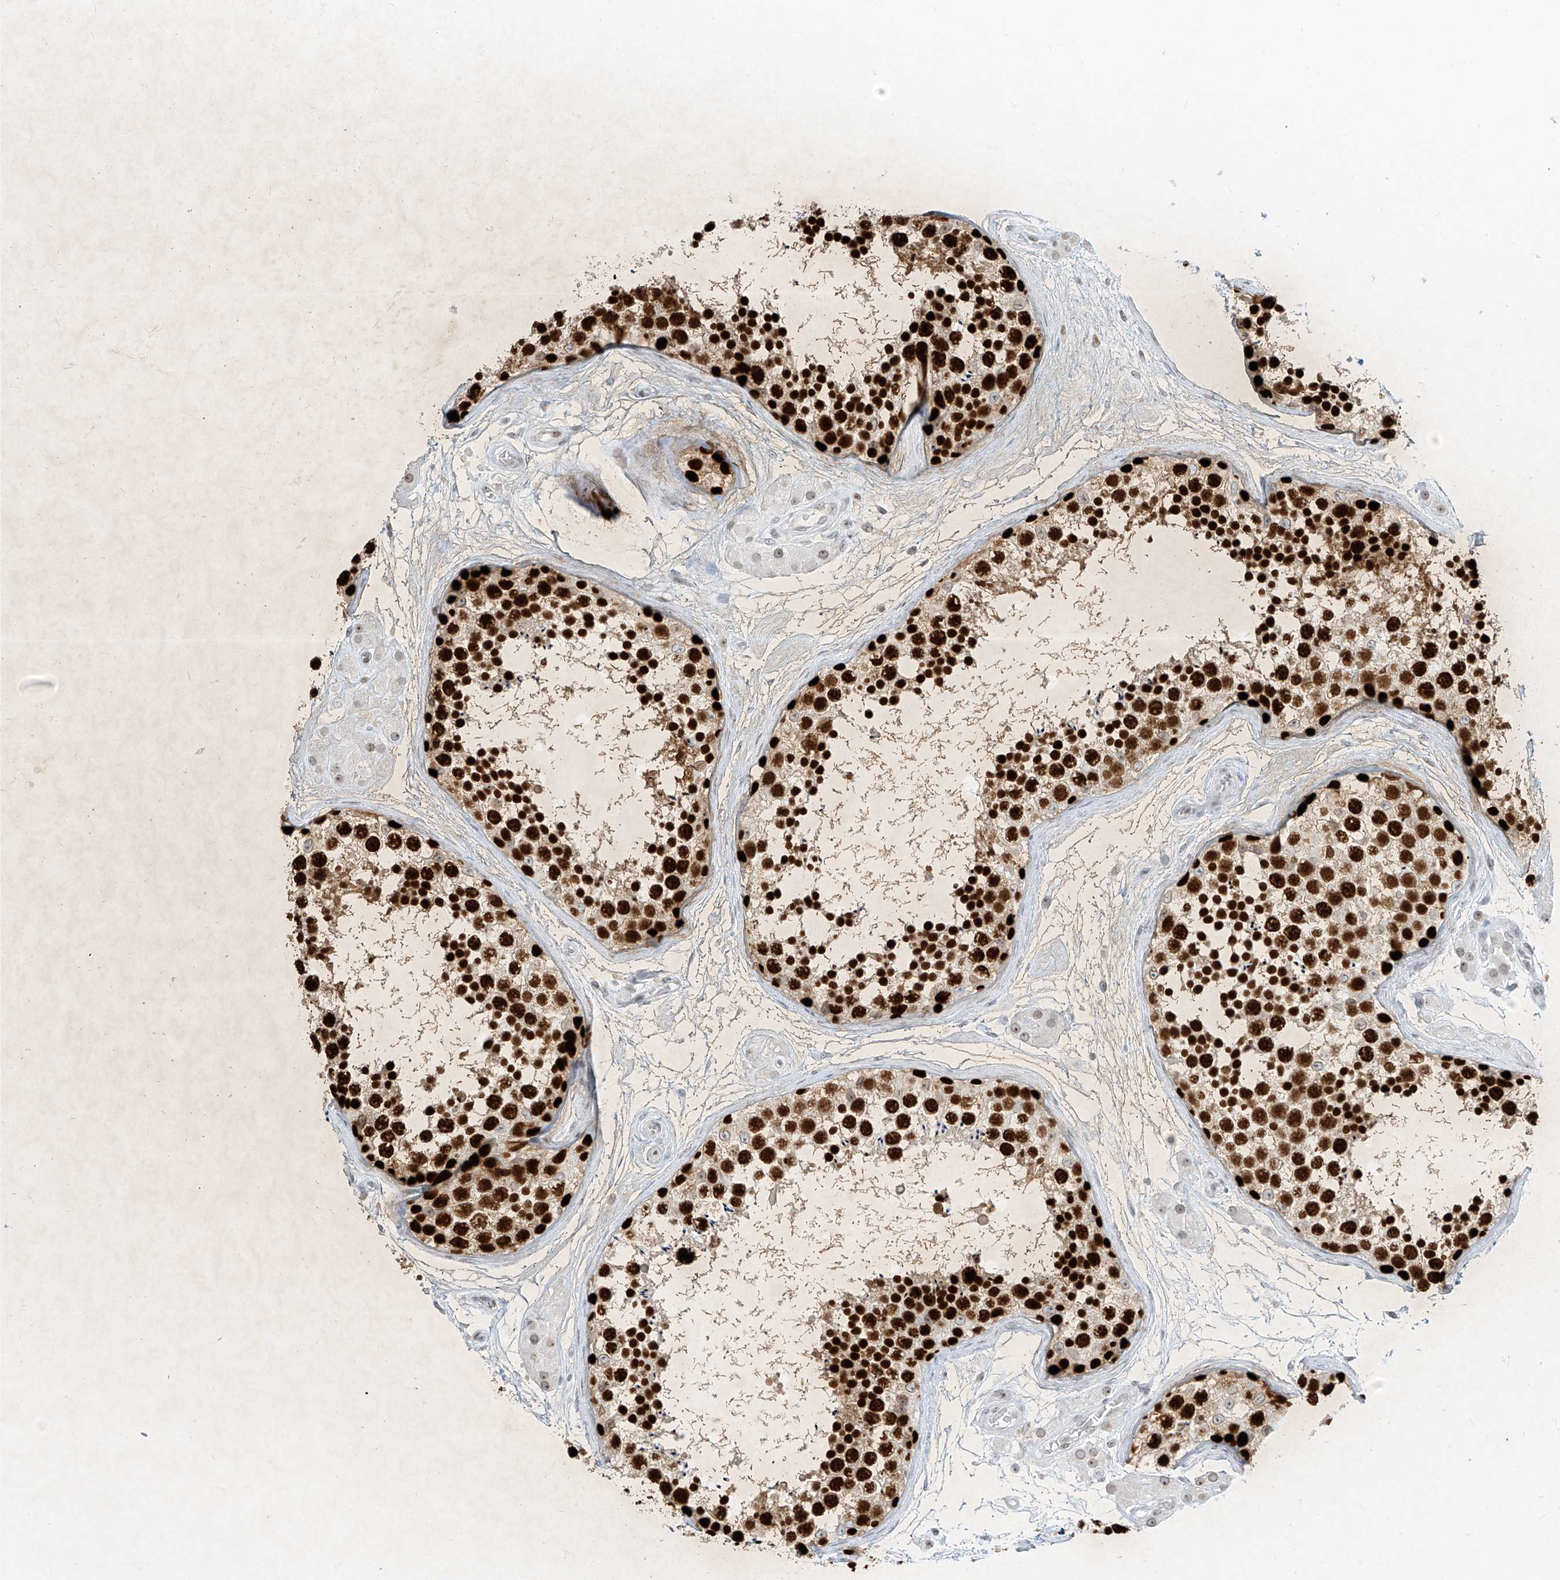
{"staining": {"intensity": "strong", "quantity": "25%-75%", "location": "nuclear"}, "tissue": "testis", "cell_type": "Cells in seminiferous ducts", "image_type": "normal", "snomed": [{"axis": "morphology", "description": "Normal tissue, NOS"}, {"axis": "topography", "description": "Testis"}], "caption": "A brown stain highlights strong nuclear positivity of a protein in cells in seminiferous ducts of benign testis. (DAB IHC with brightfield microscopy, high magnification).", "gene": "SAMD15", "patient": {"sex": "male", "age": 56}}